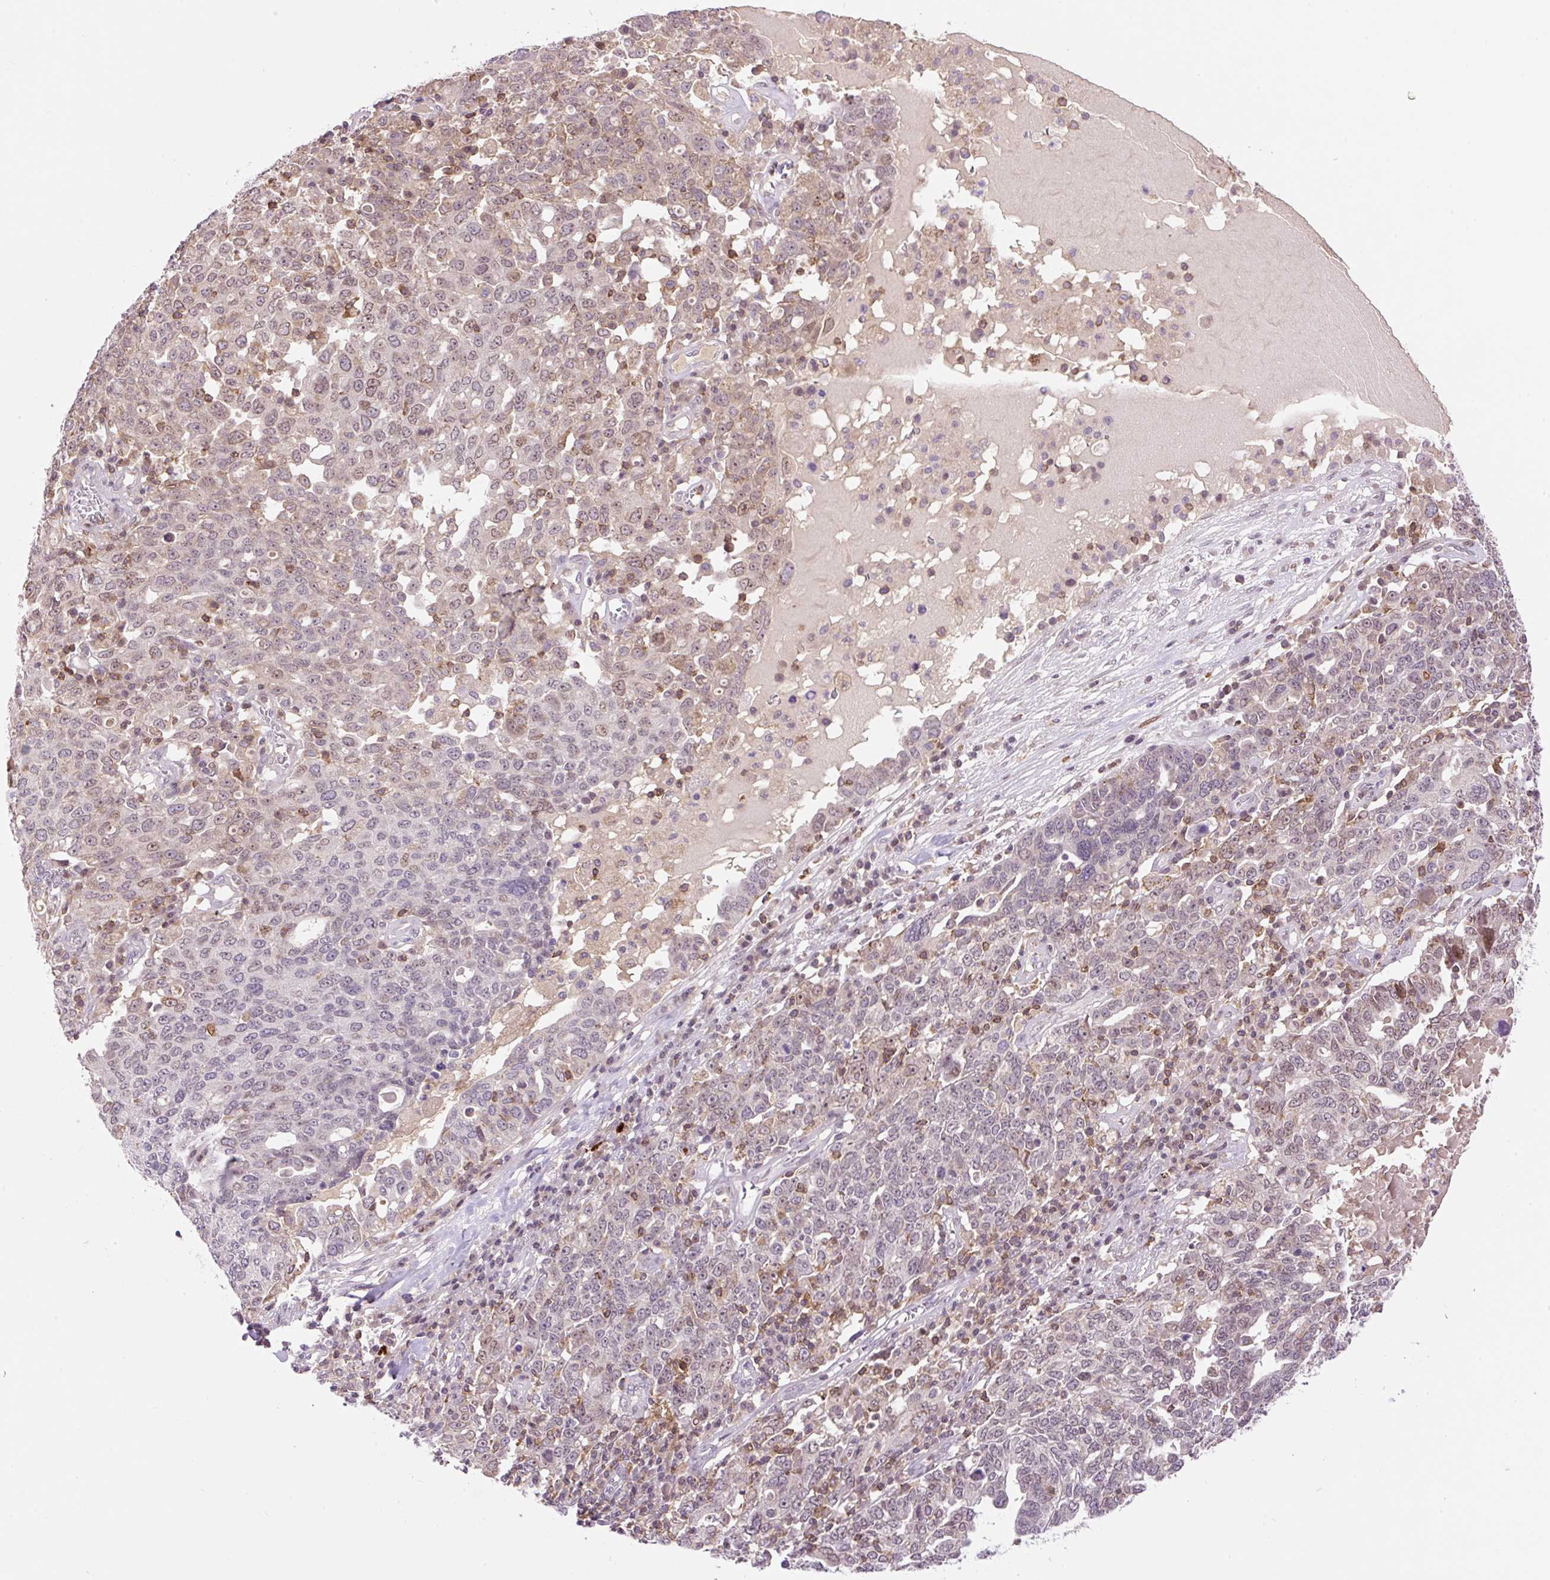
{"staining": {"intensity": "weak", "quantity": "25%-75%", "location": "nuclear"}, "tissue": "ovarian cancer", "cell_type": "Tumor cells", "image_type": "cancer", "snomed": [{"axis": "morphology", "description": "Carcinoma, endometroid"}, {"axis": "topography", "description": "Ovary"}], "caption": "About 25%-75% of tumor cells in ovarian cancer exhibit weak nuclear protein staining as visualized by brown immunohistochemical staining.", "gene": "CARD11", "patient": {"sex": "female", "age": 62}}